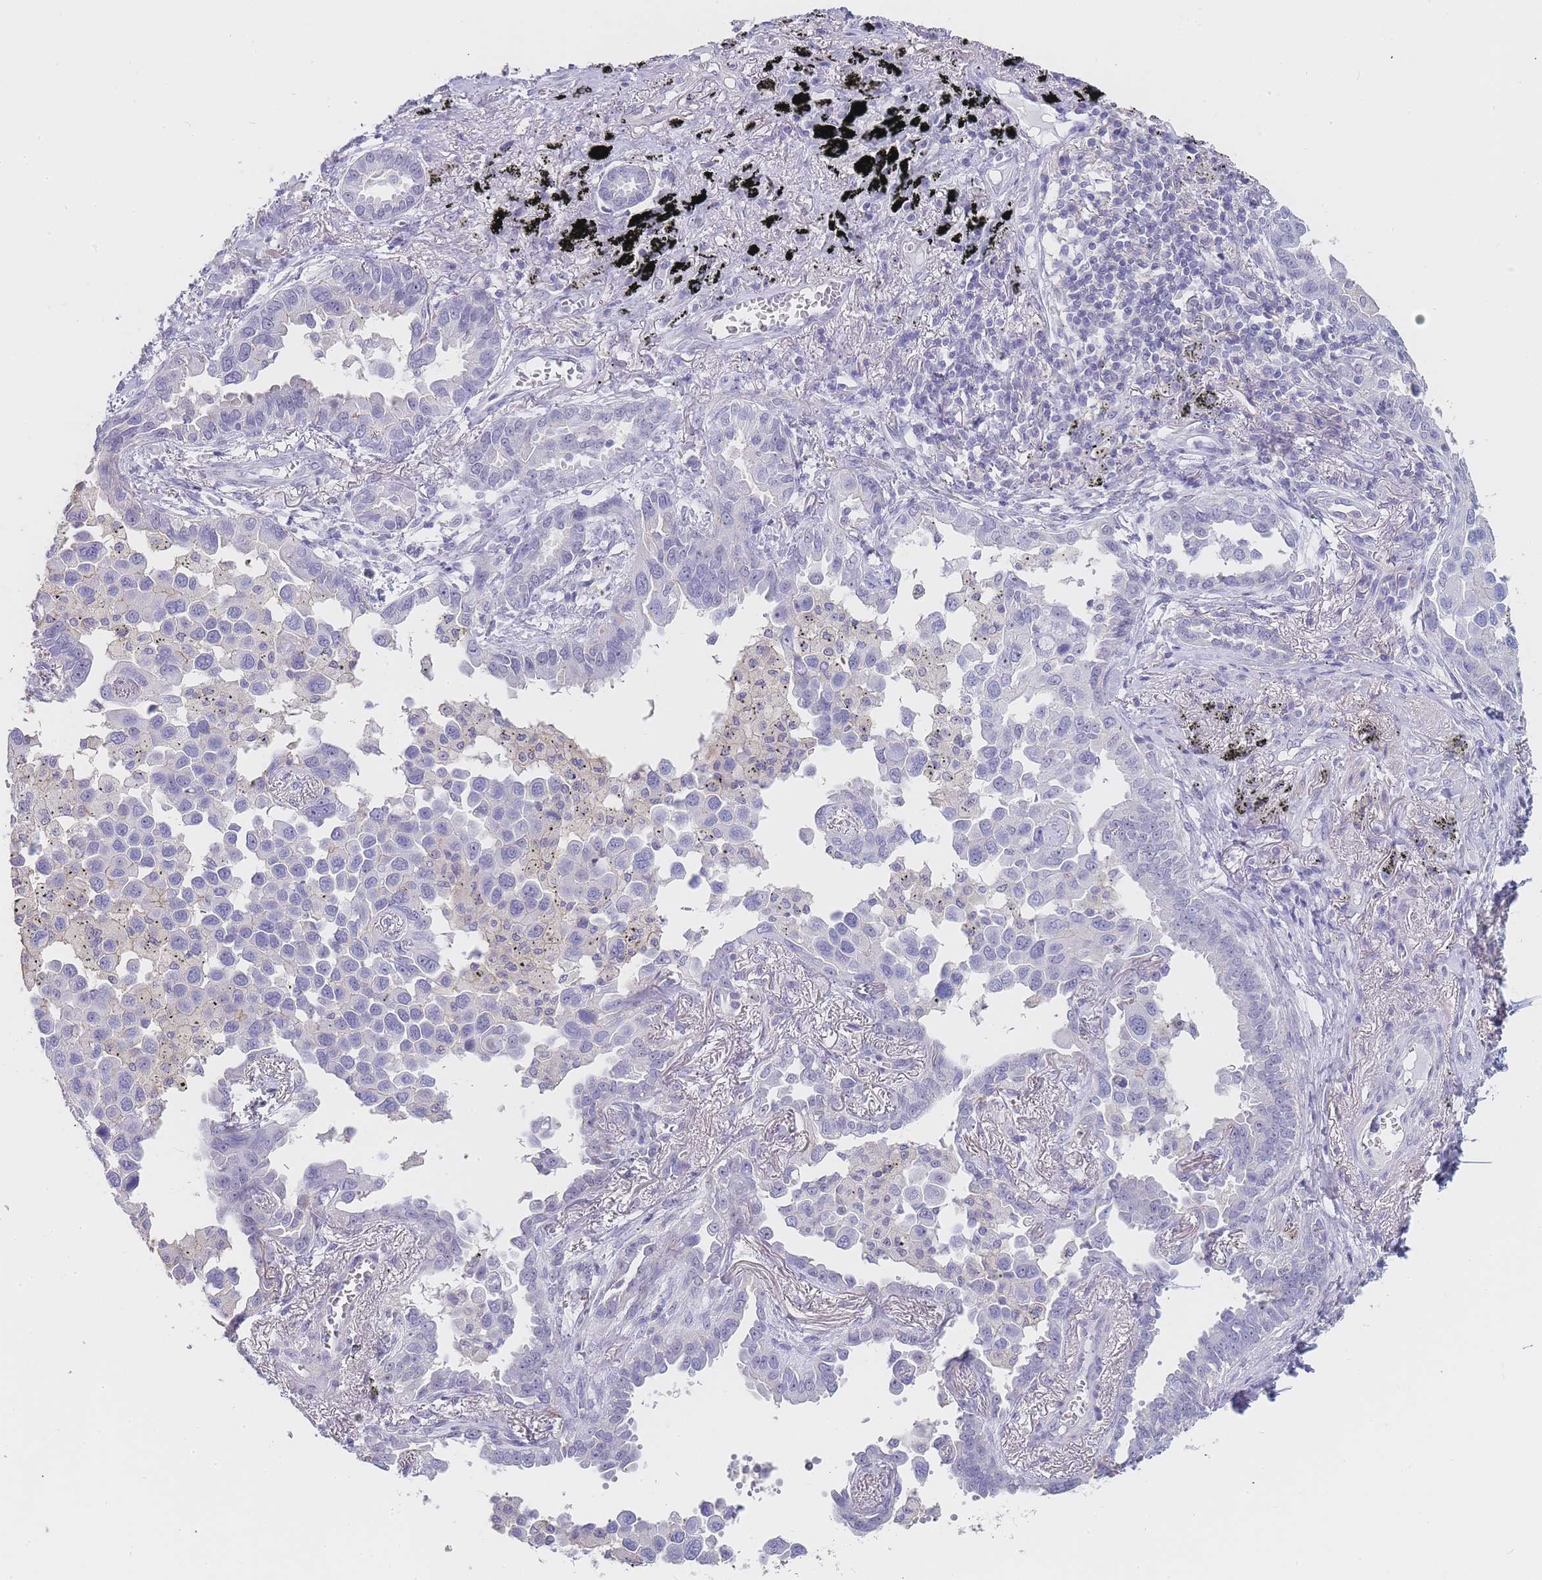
{"staining": {"intensity": "negative", "quantity": "none", "location": "none"}, "tissue": "lung cancer", "cell_type": "Tumor cells", "image_type": "cancer", "snomed": [{"axis": "morphology", "description": "Adenocarcinoma, NOS"}, {"axis": "topography", "description": "Lung"}], "caption": "This is a photomicrograph of IHC staining of lung cancer (adenocarcinoma), which shows no positivity in tumor cells. The staining was performed using DAB to visualize the protein expression in brown, while the nuclei were stained in blue with hematoxylin (Magnification: 20x).", "gene": "NOP14", "patient": {"sex": "male", "age": 67}}